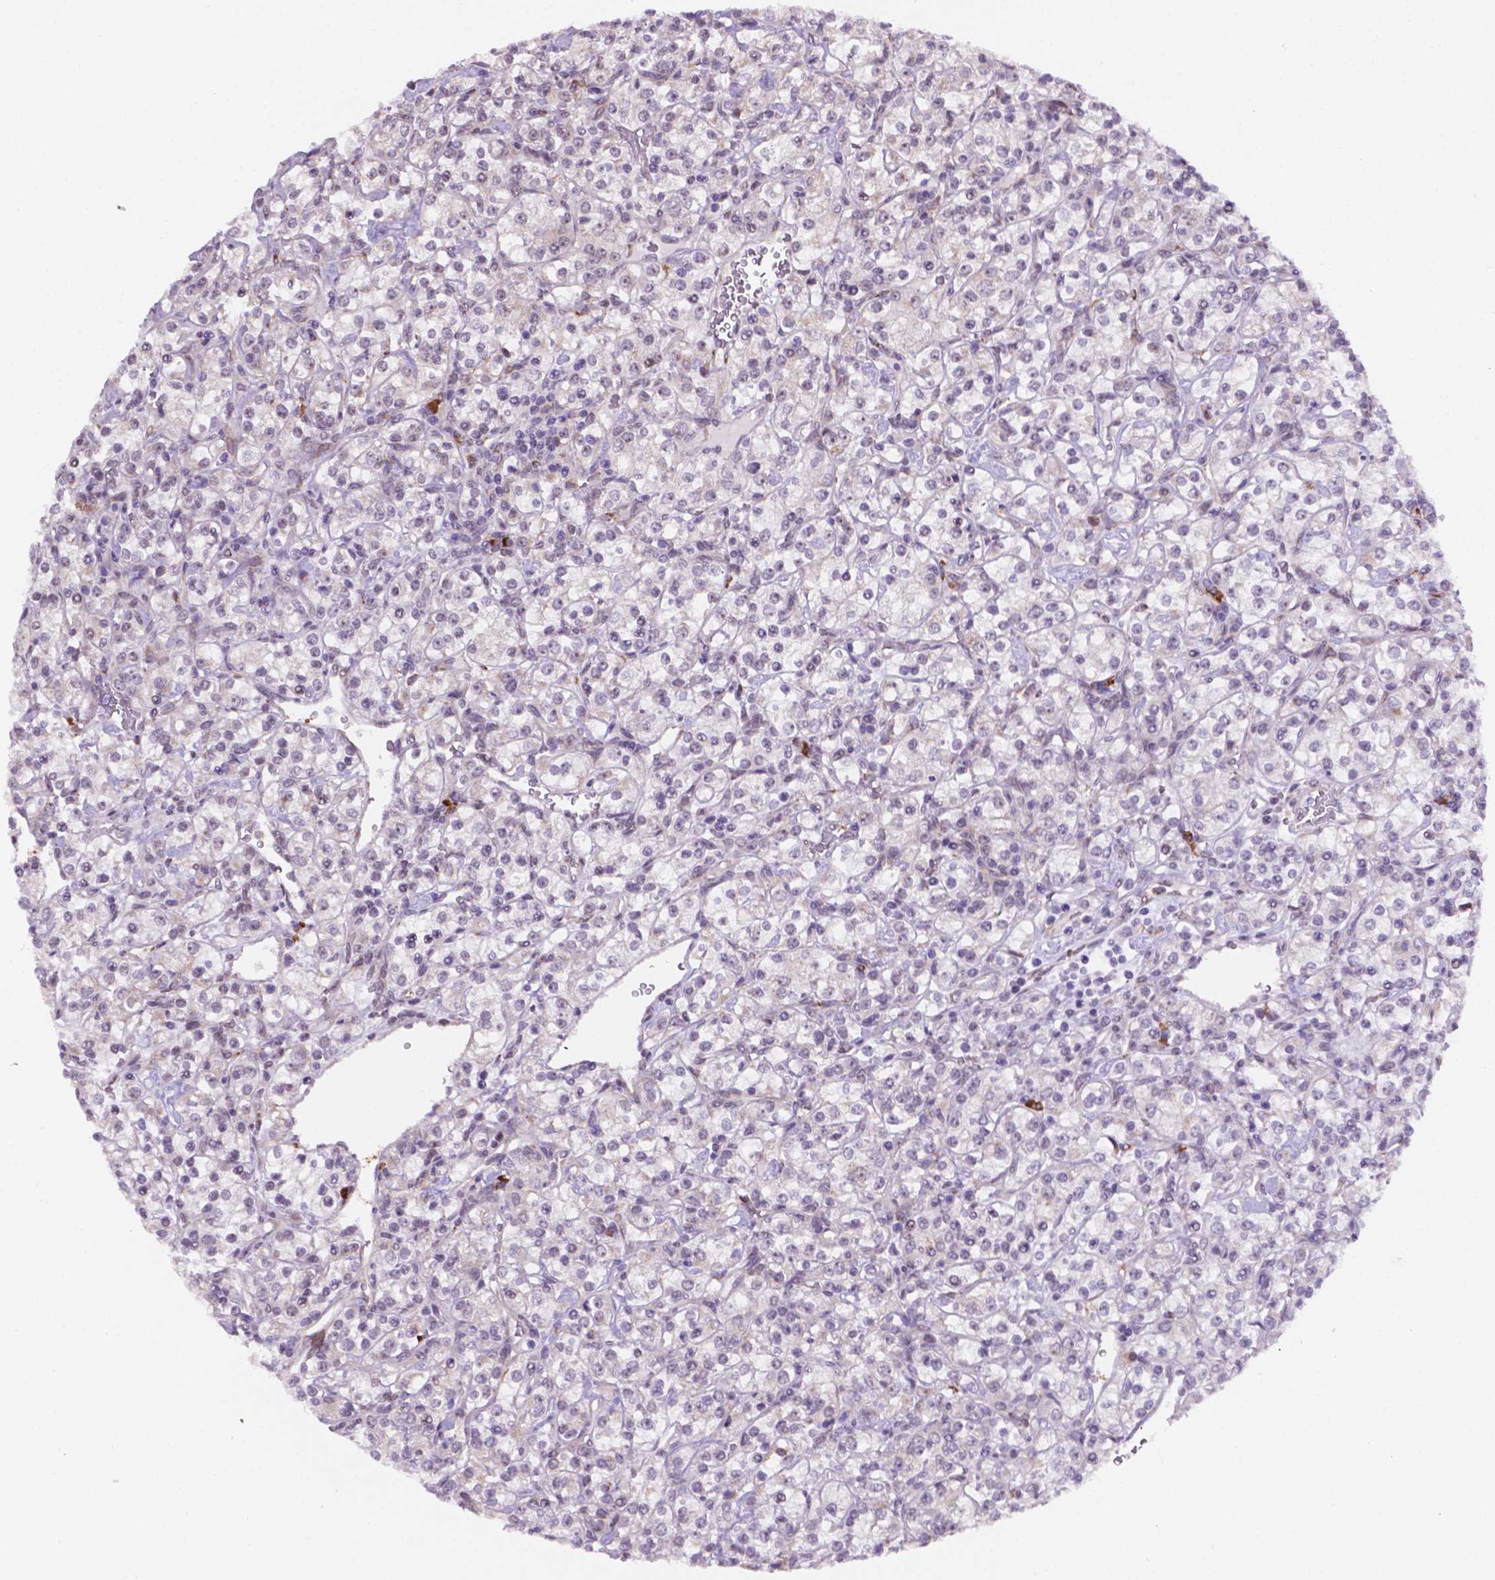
{"staining": {"intensity": "negative", "quantity": "none", "location": "none"}, "tissue": "renal cancer", "cell_type": "Tumor cells", "image_type": "cancer", "snomed": [{"axis": "morphology", "description": "Adenocarcinoma, NOS"}, {"axis": "topography", "description": "Kidney"}], "caption": "A micrograph of renal adenocarcinoma stained for a protein demonstrates no brown staining in tumor cells.", "gene": "FNIP1", "patient": {"sex": "male", "age": 77}}